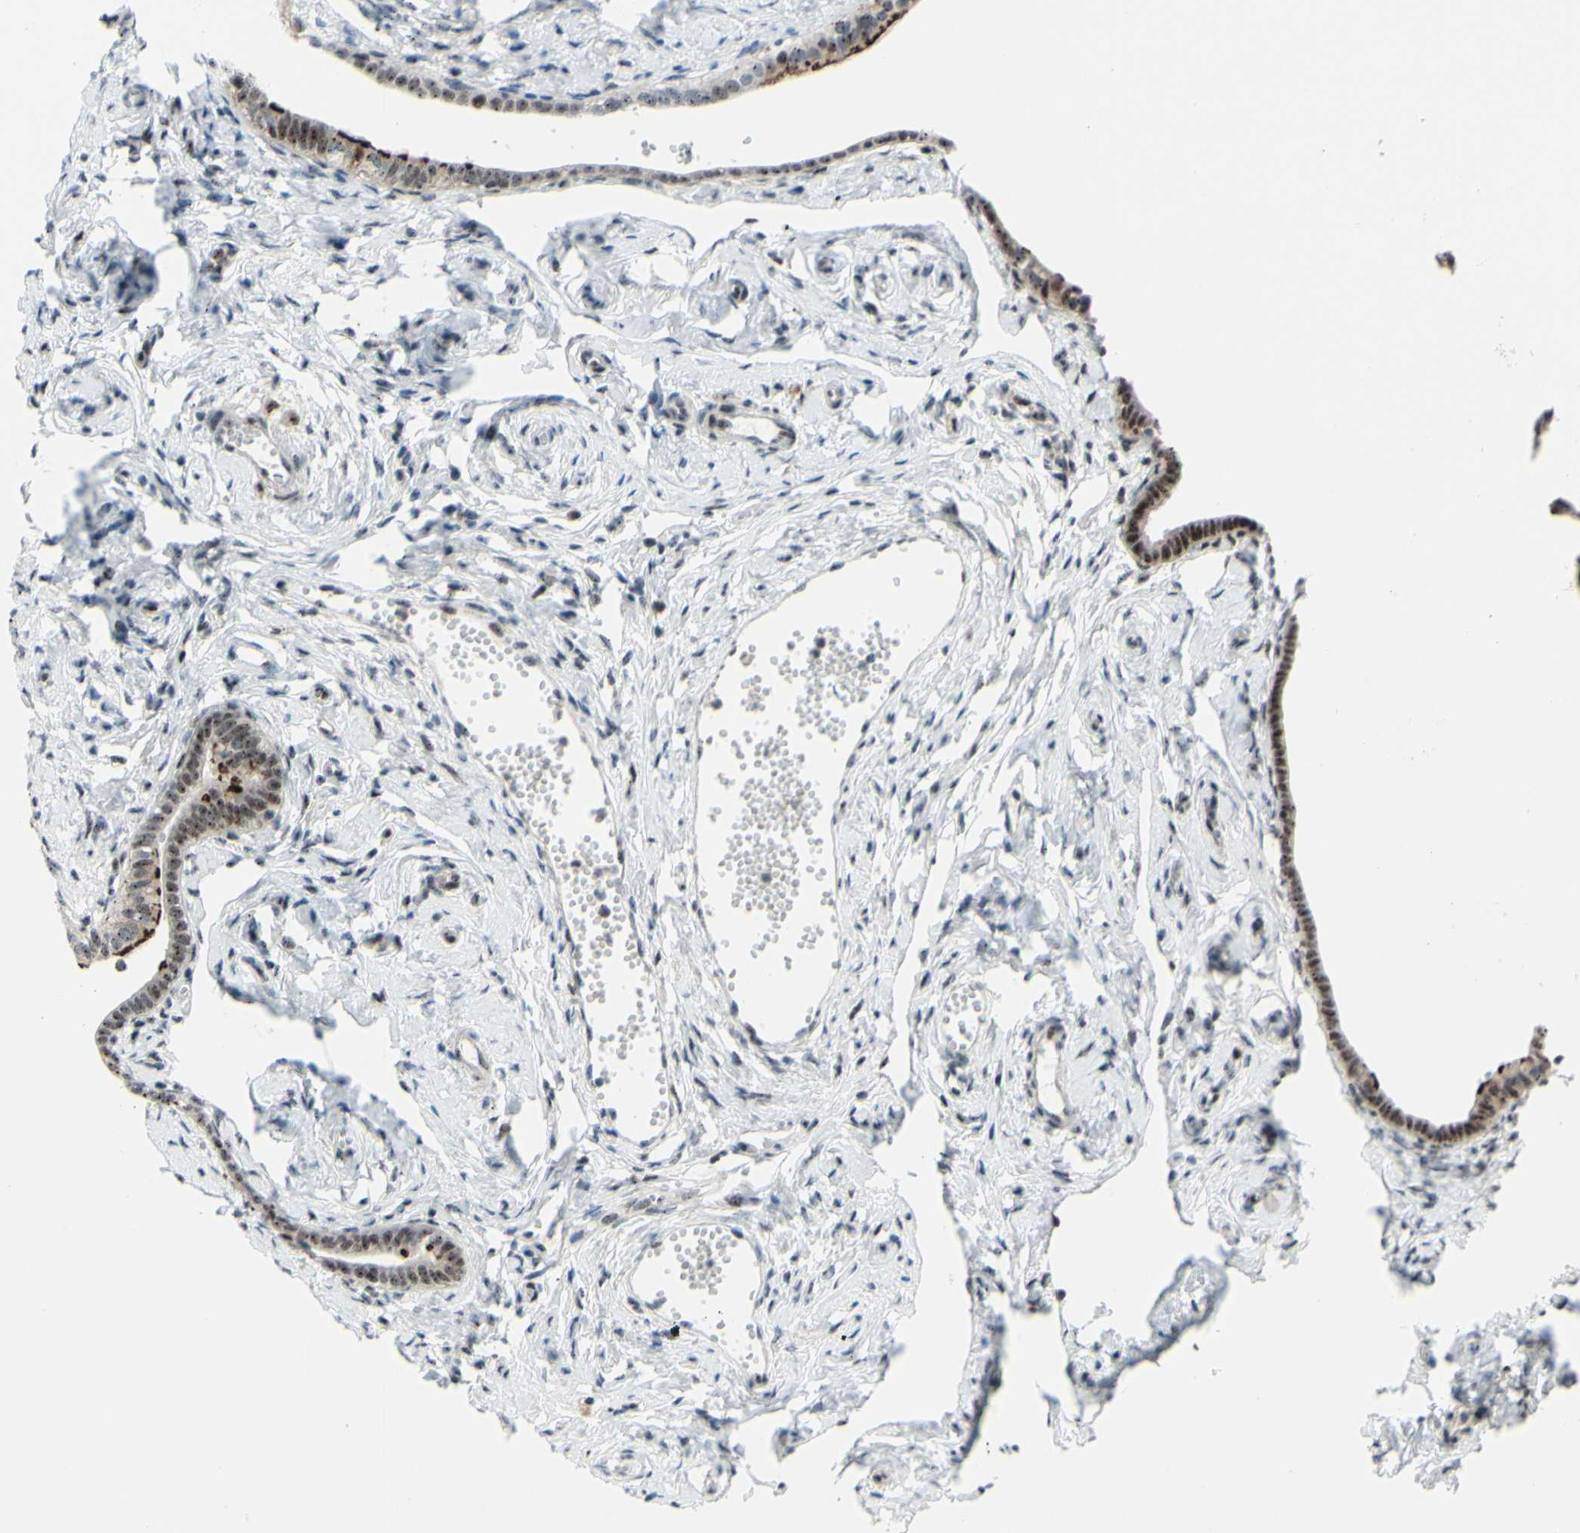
{"staining": {"intensity": "strong", "quantity": ">75%", "location": "cytoplasmic/membranous,nuclear"}, "tissue": "fallopian tube", "cell_type": "Glandular cells", "image_type": "normal", "snomed": [{"axis": "morphology", "description": "Normal tissue, NOS"}, {"axis": "topography", "description": "Fallopian tube"}], "caption": "Protein staining reveals strong cytoplasmic/membranous,nuclear staining in about >75% of glandular cells in normal fallopian tube.", "gene": "POLR1A", "patient": {"sex": "female", "age": 71}}